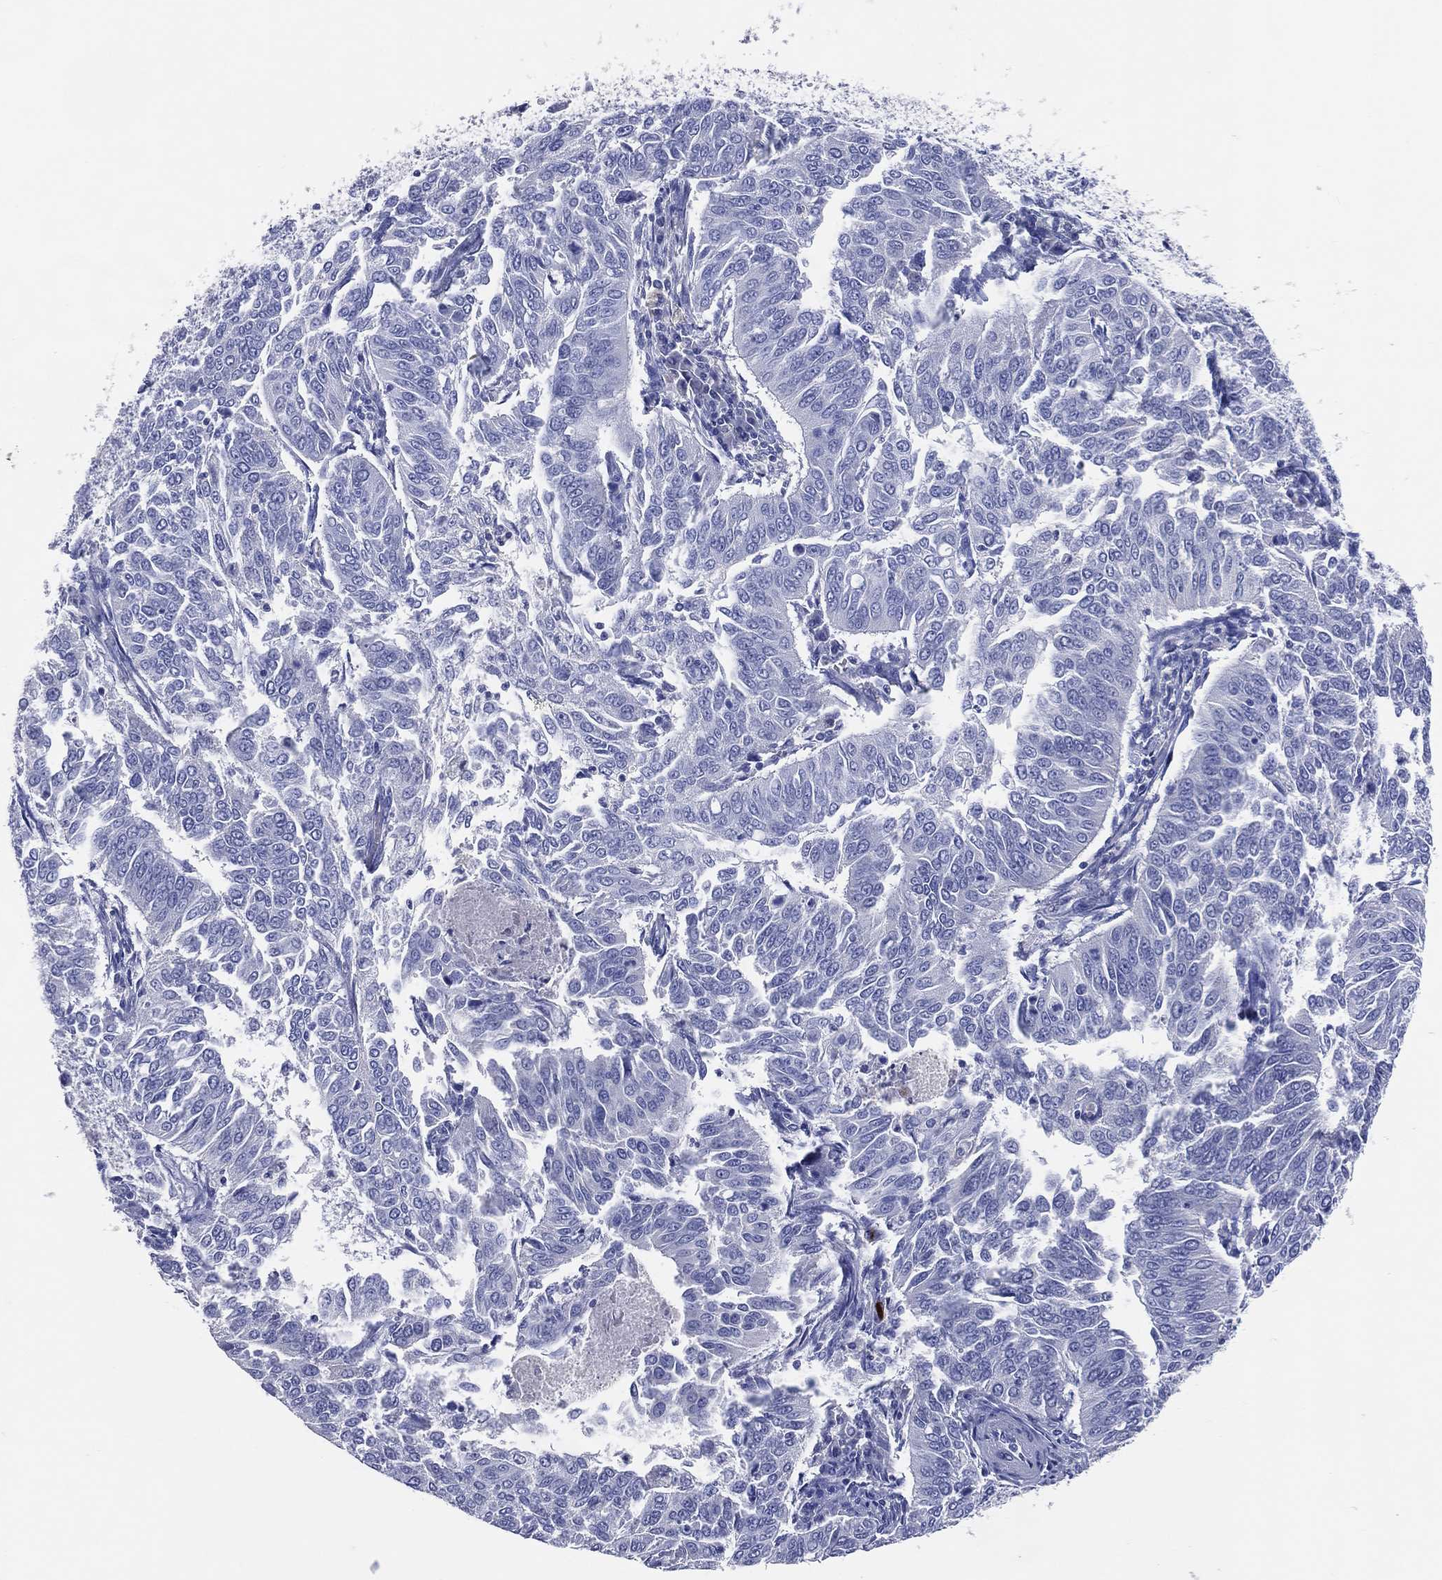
{"staining": {"intensity": "negative", "quantity": "none", "location": "none"}, "tissue": "cervical cancer", "cell_type": "Tumor cells", "image_type": "cancer", "snomed": [{"axis": "morphology", "description": "Normal tissue, NOS"}, {"axis": "morphology", "description": "Squamous cell carcinoma, NOS"}, {"axis": "topography", "description": "Cervix"}], "caption": "Tumor cells are negative for protein expression in human cervical cancer. (Stains: DAB (3,3'-diaminobenzidine) immunohistochemistry (IHC) with hematoxylin counter stain, Microscopy: brightfield microscopy at high magnification).", "gene": "DNAH6", "patient": {"sex": "female", "age": 39}}